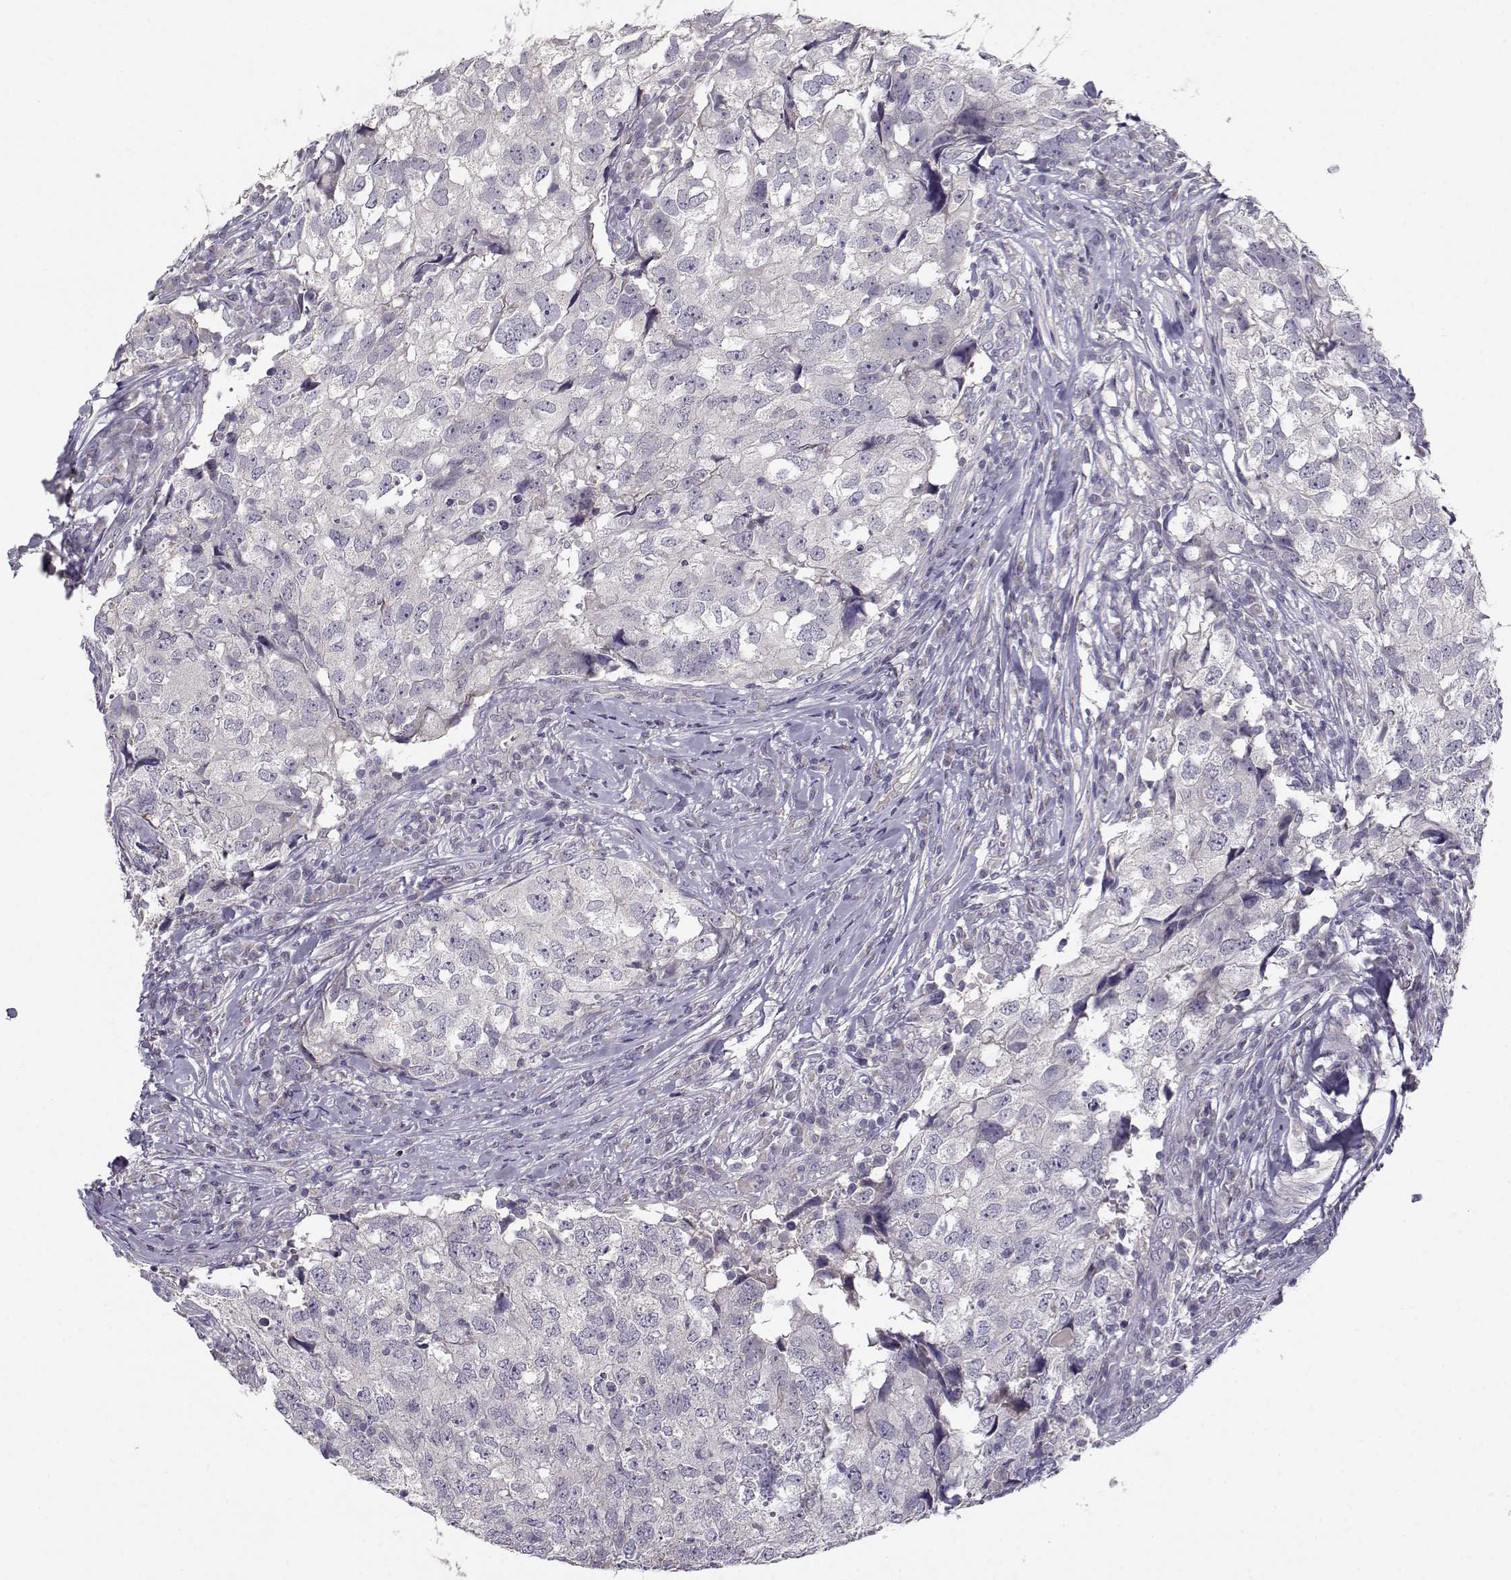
{"staining": {"intensity": "negative", "quantity": "none", "location": "none"}, "tissue": "breast cancer", "cell_type": "Tumor cells", "image_type": "cancer", "snomed": [{"axis": "morphology", "description": "Duct carcinoma"}, {"axis": "topography", "description": "Breast"}], "caption": "Histopathology image shows no significant protein staining in tumor cells of infiltrating ductal carcinoma (breast).", "gene": "TMEM145", "patient": {"sex": "female", "age": 30}}